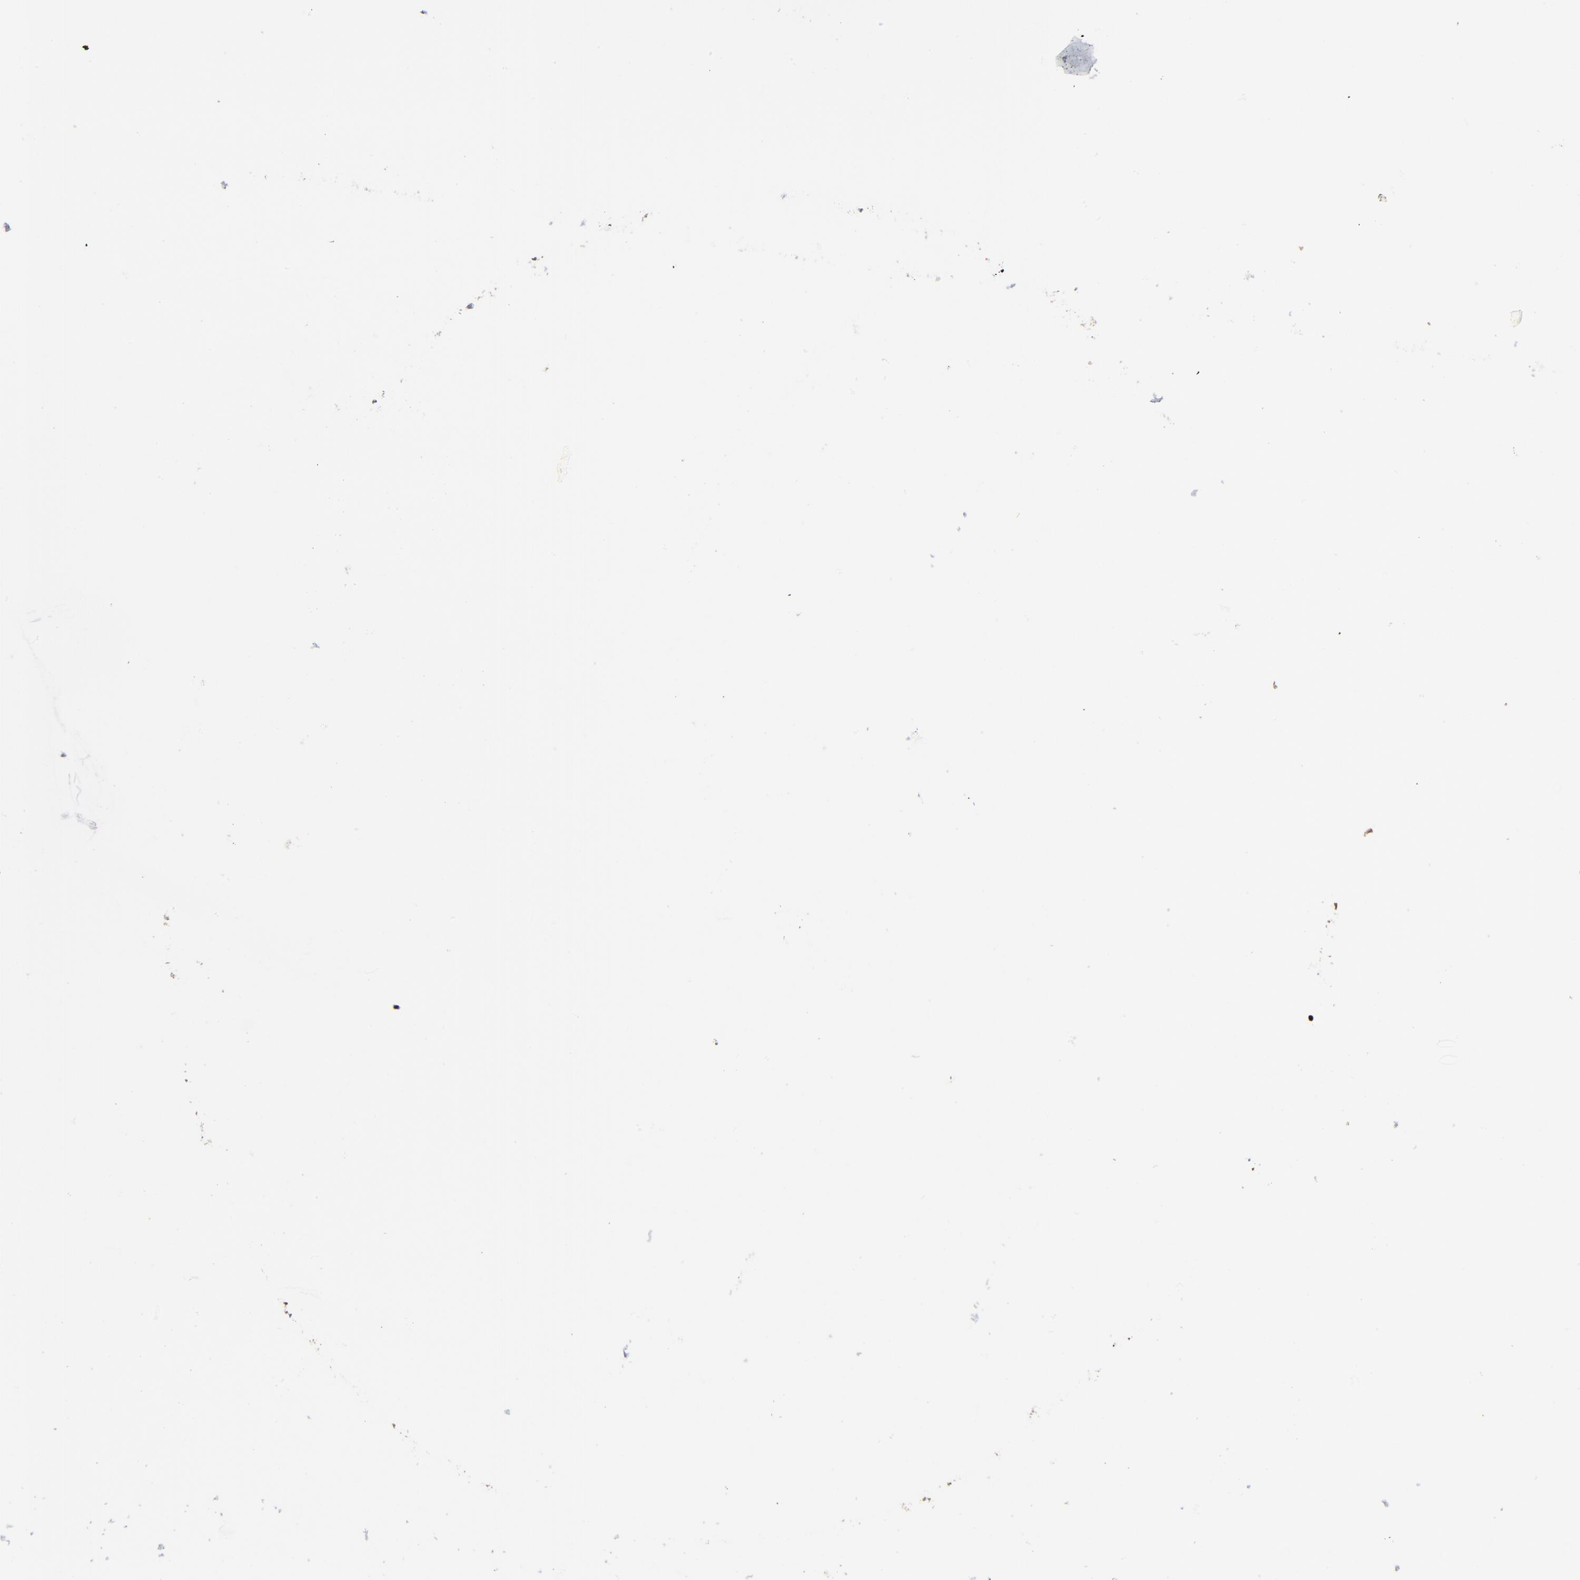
{"staining": {"intensity": "moderate", "quantity": "25%-75%", "location": "cytoplasmic/membranous"}, "tissue": "bone marrow", "cell_type": "Hematopoietic cells", "image_type": "normal", "snomed": [{"axis": "morphology", "description": "Normal tissue, NOS"}, {"axis": "topography", "description": "Bone marrow"}], "caption": "Immunohistochemical staining of normal human bone marrow reveals moderate cytoplasmic/membranous protein staining in about 25%-75% of hematopoietic cells. The protein is stained brown, and the nuclei are stained in blue (DAB IHC with brightfield microscopy, high magnification).", "gene": "ASB8", "patient": {"sex": "female", "age": 52}}